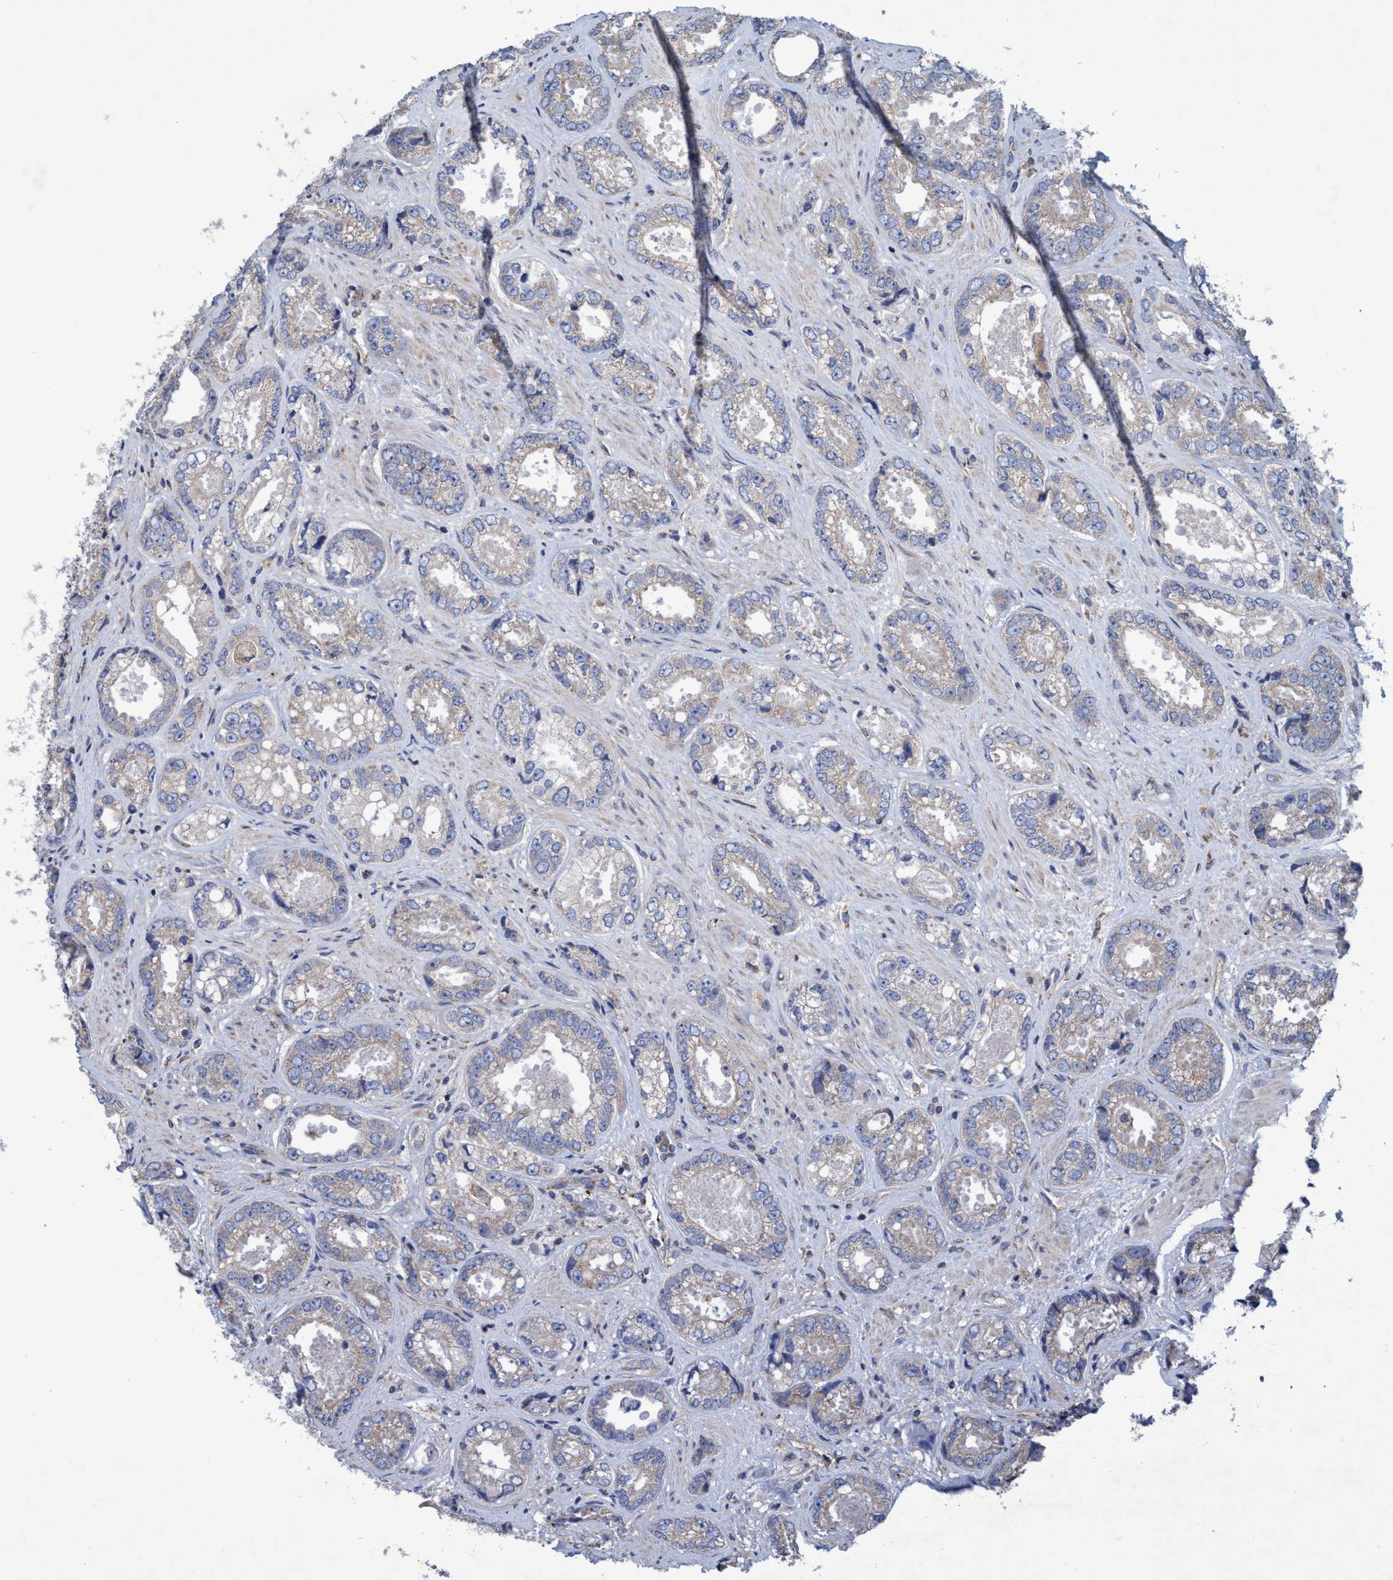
{"staining": {"intensity": "negative", "quantity": "none", "location": "none"}, "tissue": "prostate cancer", "cell_type": "Tumor cells", "image_type": "cancer", "snomed": [{"axis": "morphology", "description": "Adenocarcinoma, High grade"}, {"axis": "topography", "description": "Prostate"}], "caption": "The image demonstrates no significant positivity in tumor cells of prostate high-grade adenocarcinoma.", "gene": "BICD2", "patient": {"sex": "male", "age": 61}}